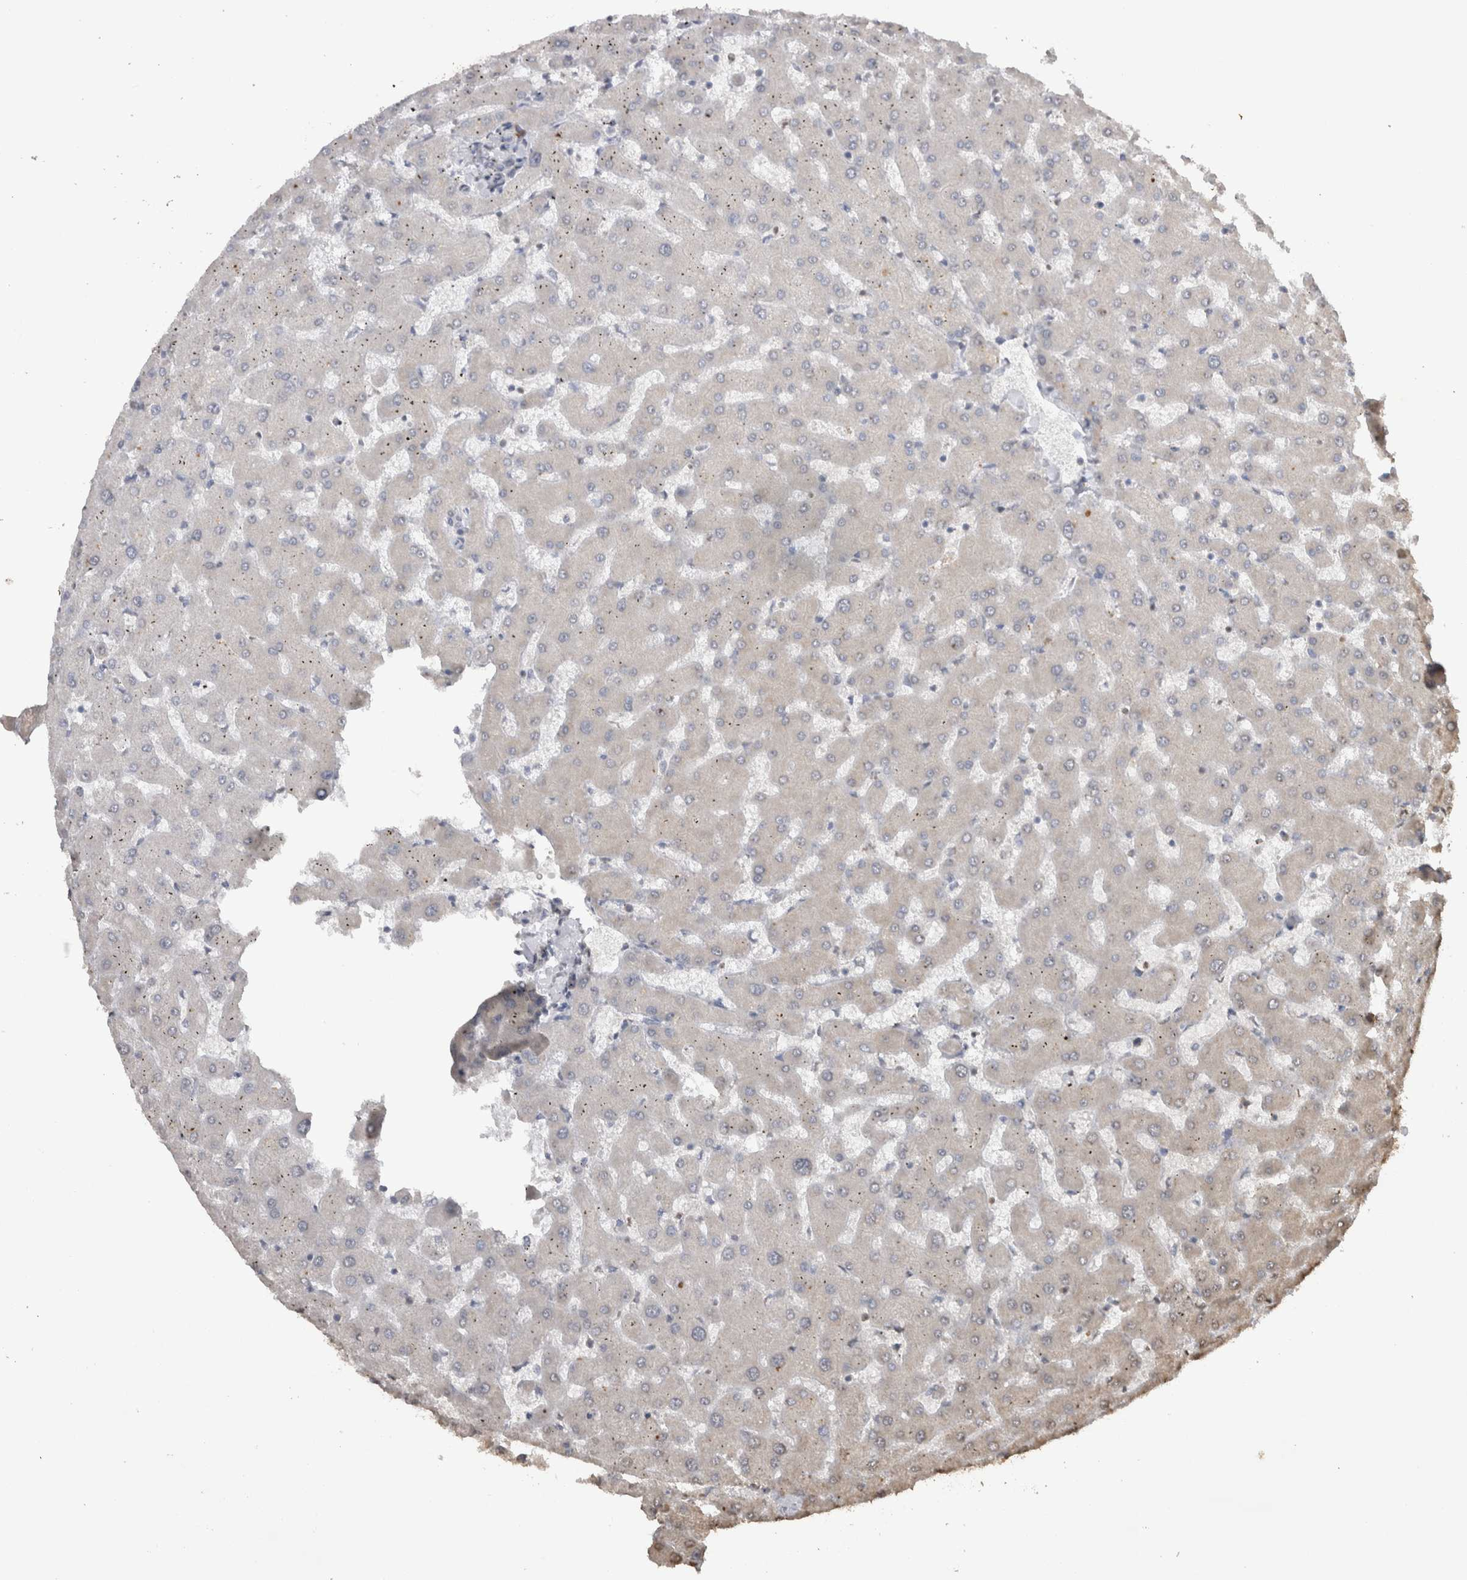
{"staining": {"intensity": "weak", "quantity": "<25%", "location": "nuclear"}, "tissue": "liver", "cell_type": "Cholangiocytes", "image_type": "normal", "snomed": [{"axis": "morphology", "description": "Normal tissue, NOS"}, {"axis": "topography", "description": "Liver"}], "caption": "IHC of unremarkable liver reveals no positivity in cholangiocytes.", "gene": "CRELD2", "patient": {"sex": "female", "age": 63}}